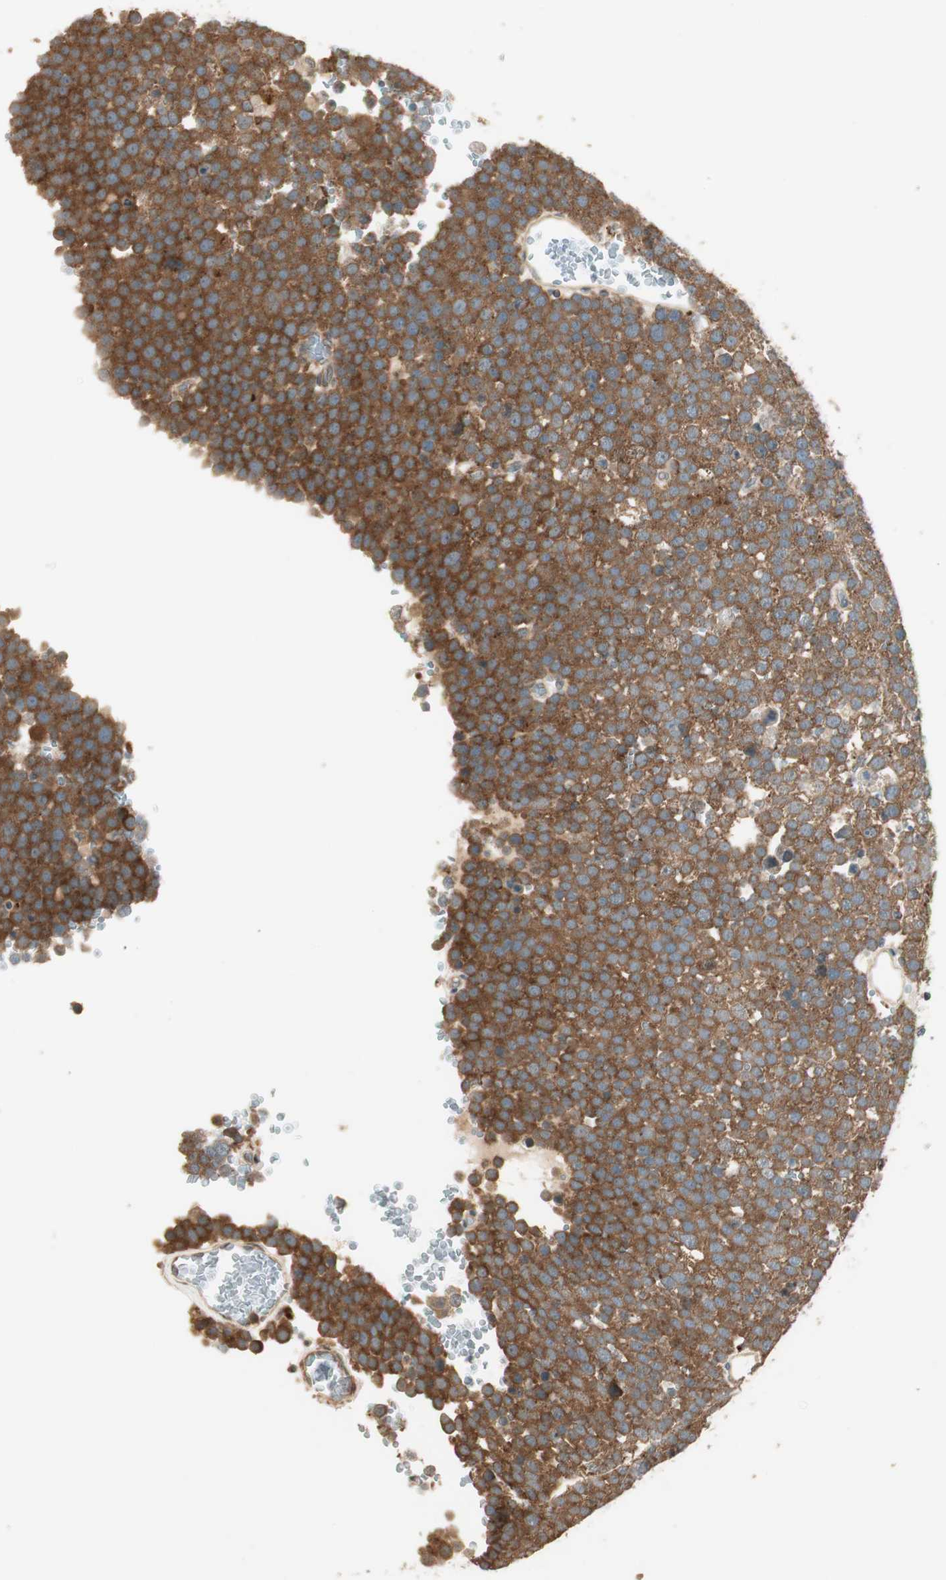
{"staining": {"intensity": "strong", "quantity": ">75%", "location": "cytoplasmic/membranous"}, "tissue": "testis cancer", "cell_type": "Tumor cells", "image_type": "cancer", "snomed": [{"axis": "morphology", "description": "Seminoma, NOS"}, {"axis": "topography", "description": "Testis"}], "caption": "Immunohistochemistry (IHC) of testis seminoma shows high levels of strong cytoplasmic/membranous expression in about >75% of tumor cells.", "gene": "CNOT4", "patient": {"sex": "male", "age": 71}}